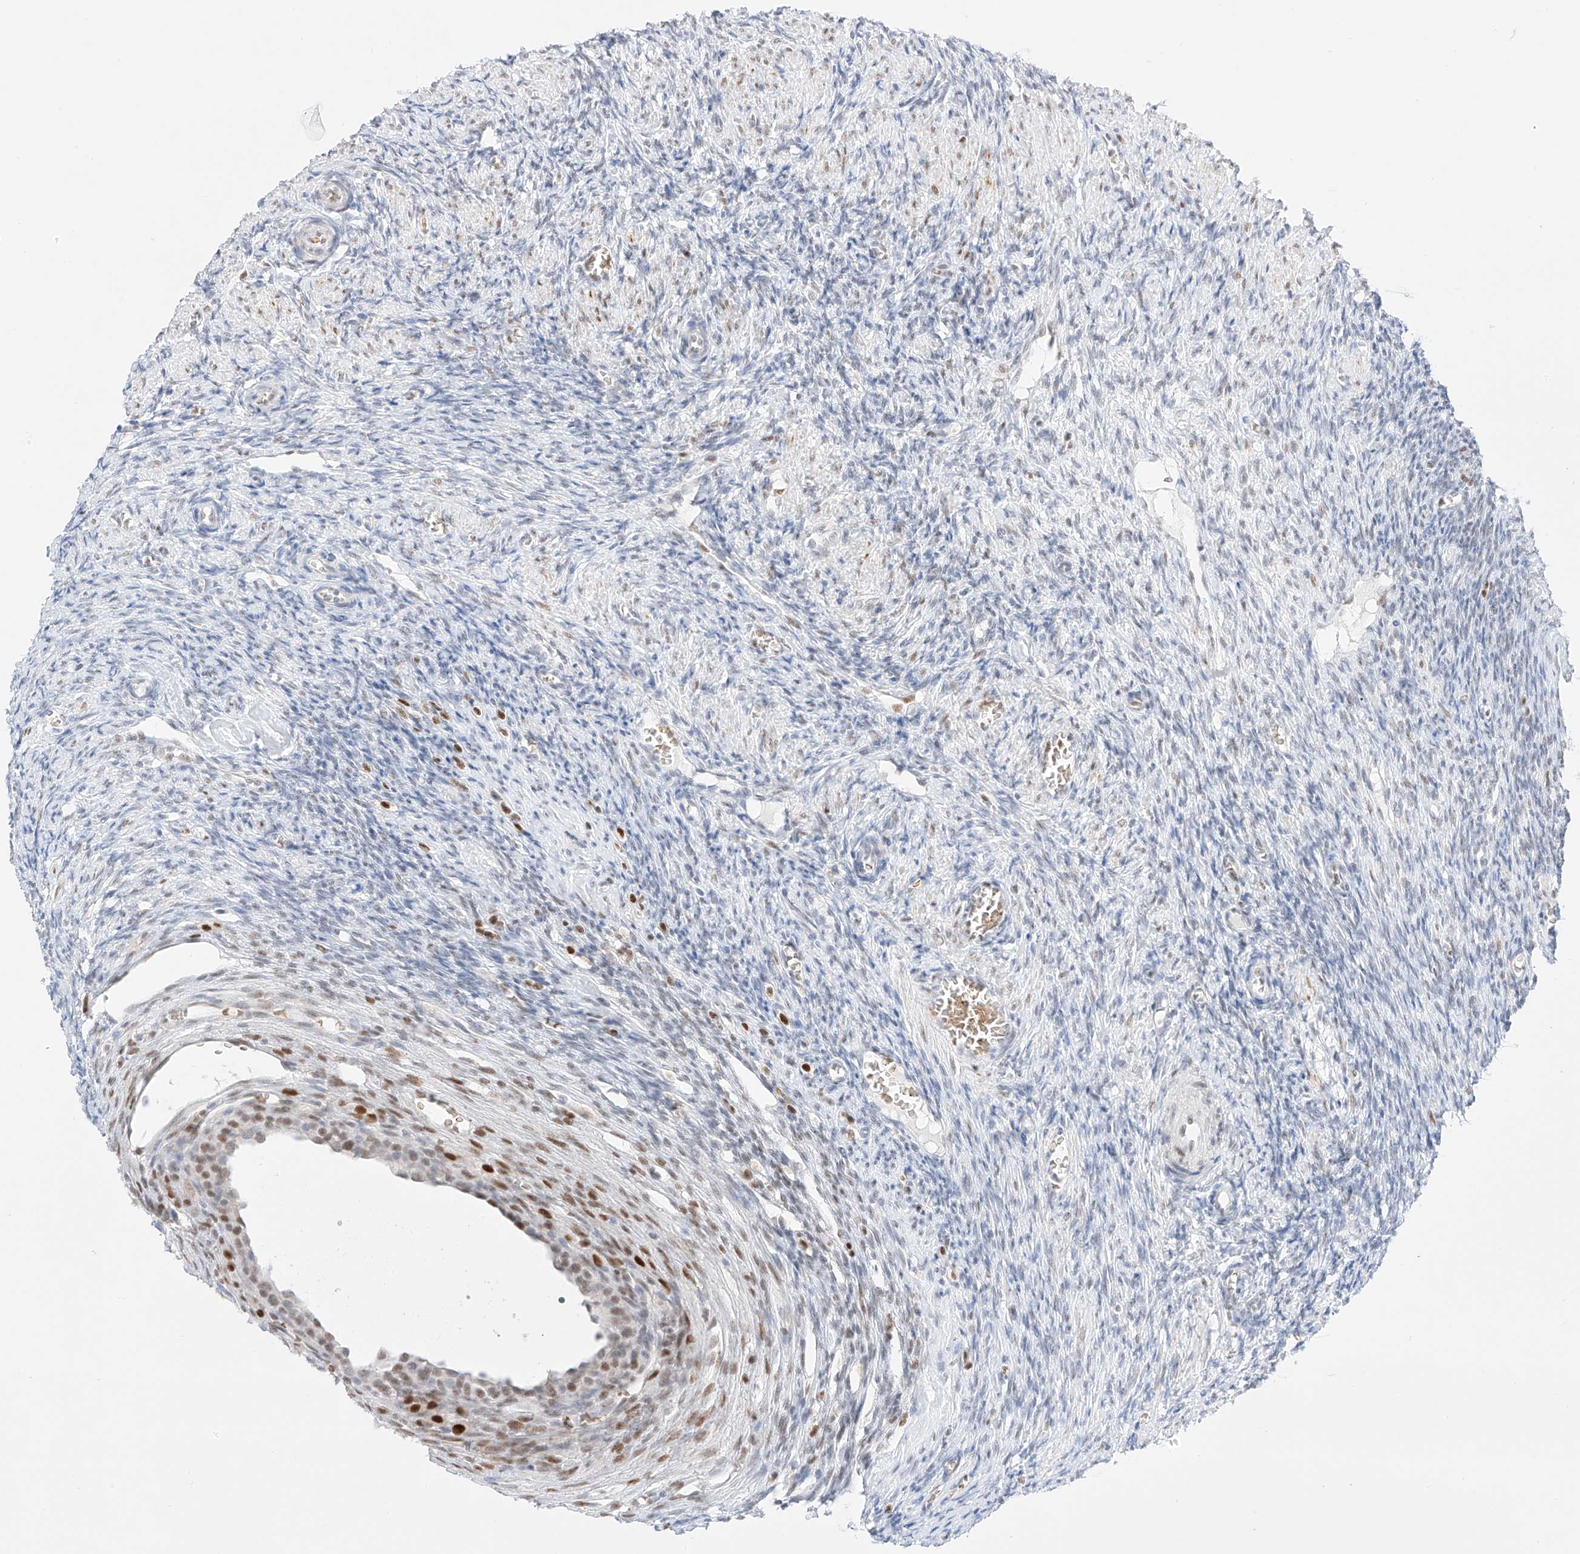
{"staining": {"intensity": "weak", "quantity": ">75%", "location": "nuclear"}, "tissue": "ovary", "cell_type": "Follicle cells", "image_type": "normal", "snomed": [{"axis": "morphology", "description": "Normal tissue, NOS"}, {"axis": "topography", "description": "Ovary"}], "caption": "Follicle cells show low levels of weak nuclear expression in approximately >75% of cells in benign ovary.", "gene": "APIP", "patient": {"sex": "female", "age": 27}}